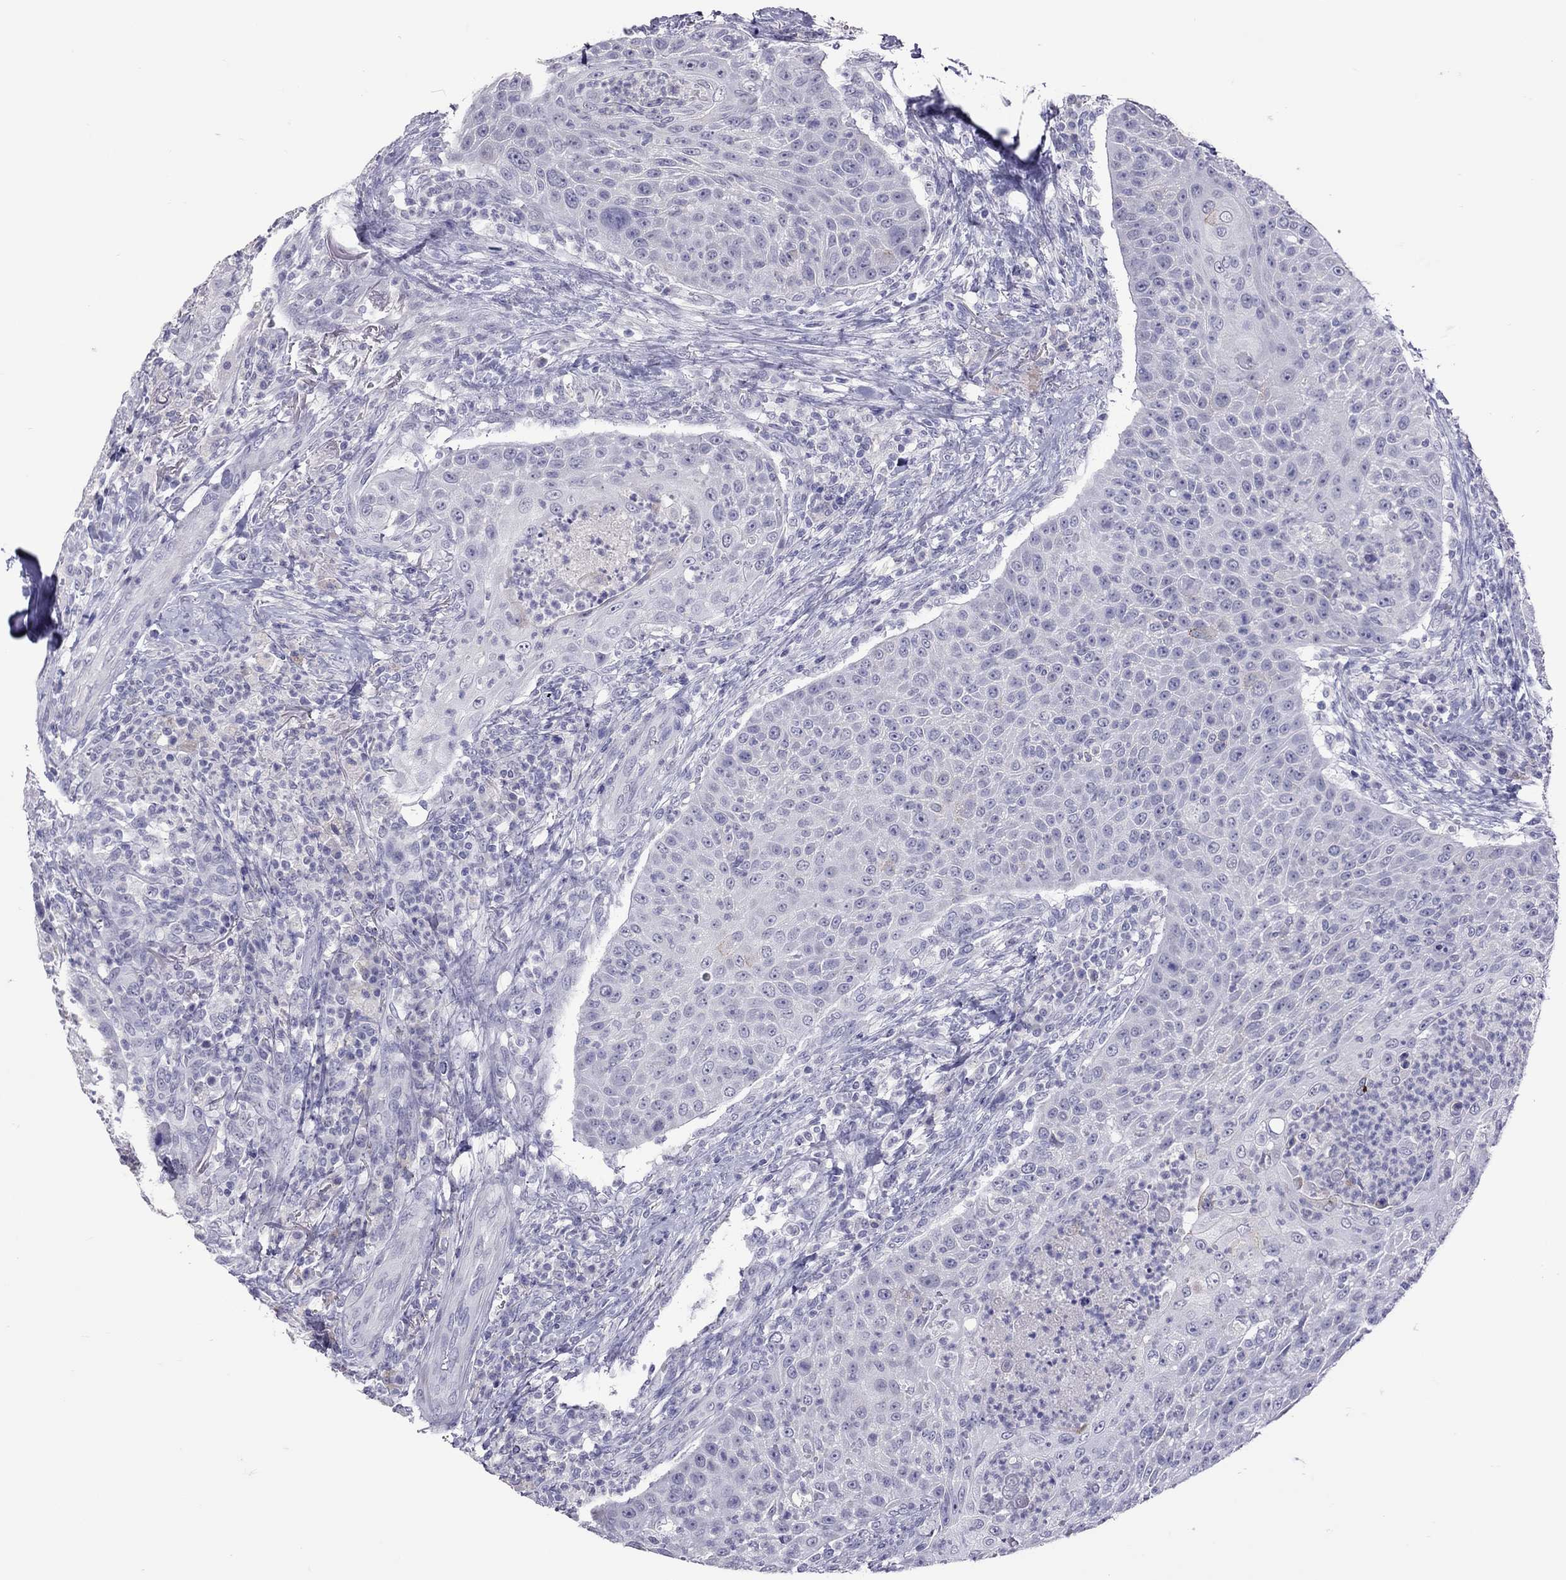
{"staining": {"intensity": "negative", "quantity": "none", "location": "none"}, "tissue": "head and neck cancer", "cell_type": "Tumor cells", "image_type": "cancer", "snomed": [{"axis": "morphology", "description": "Squamous cell carcinoma, NOS"}, {"axis": "topography", "description": "Head-Neck"}], "caption": "This histopathology image is of head and neck cancer stained with immunohistochemistry (IHC) to label a protein in brown with the nuclei are counter-stained blue. There is no expression in tumor cells.", "gene": "MUC16", "patient": {"sex": "male", "age": 69}}